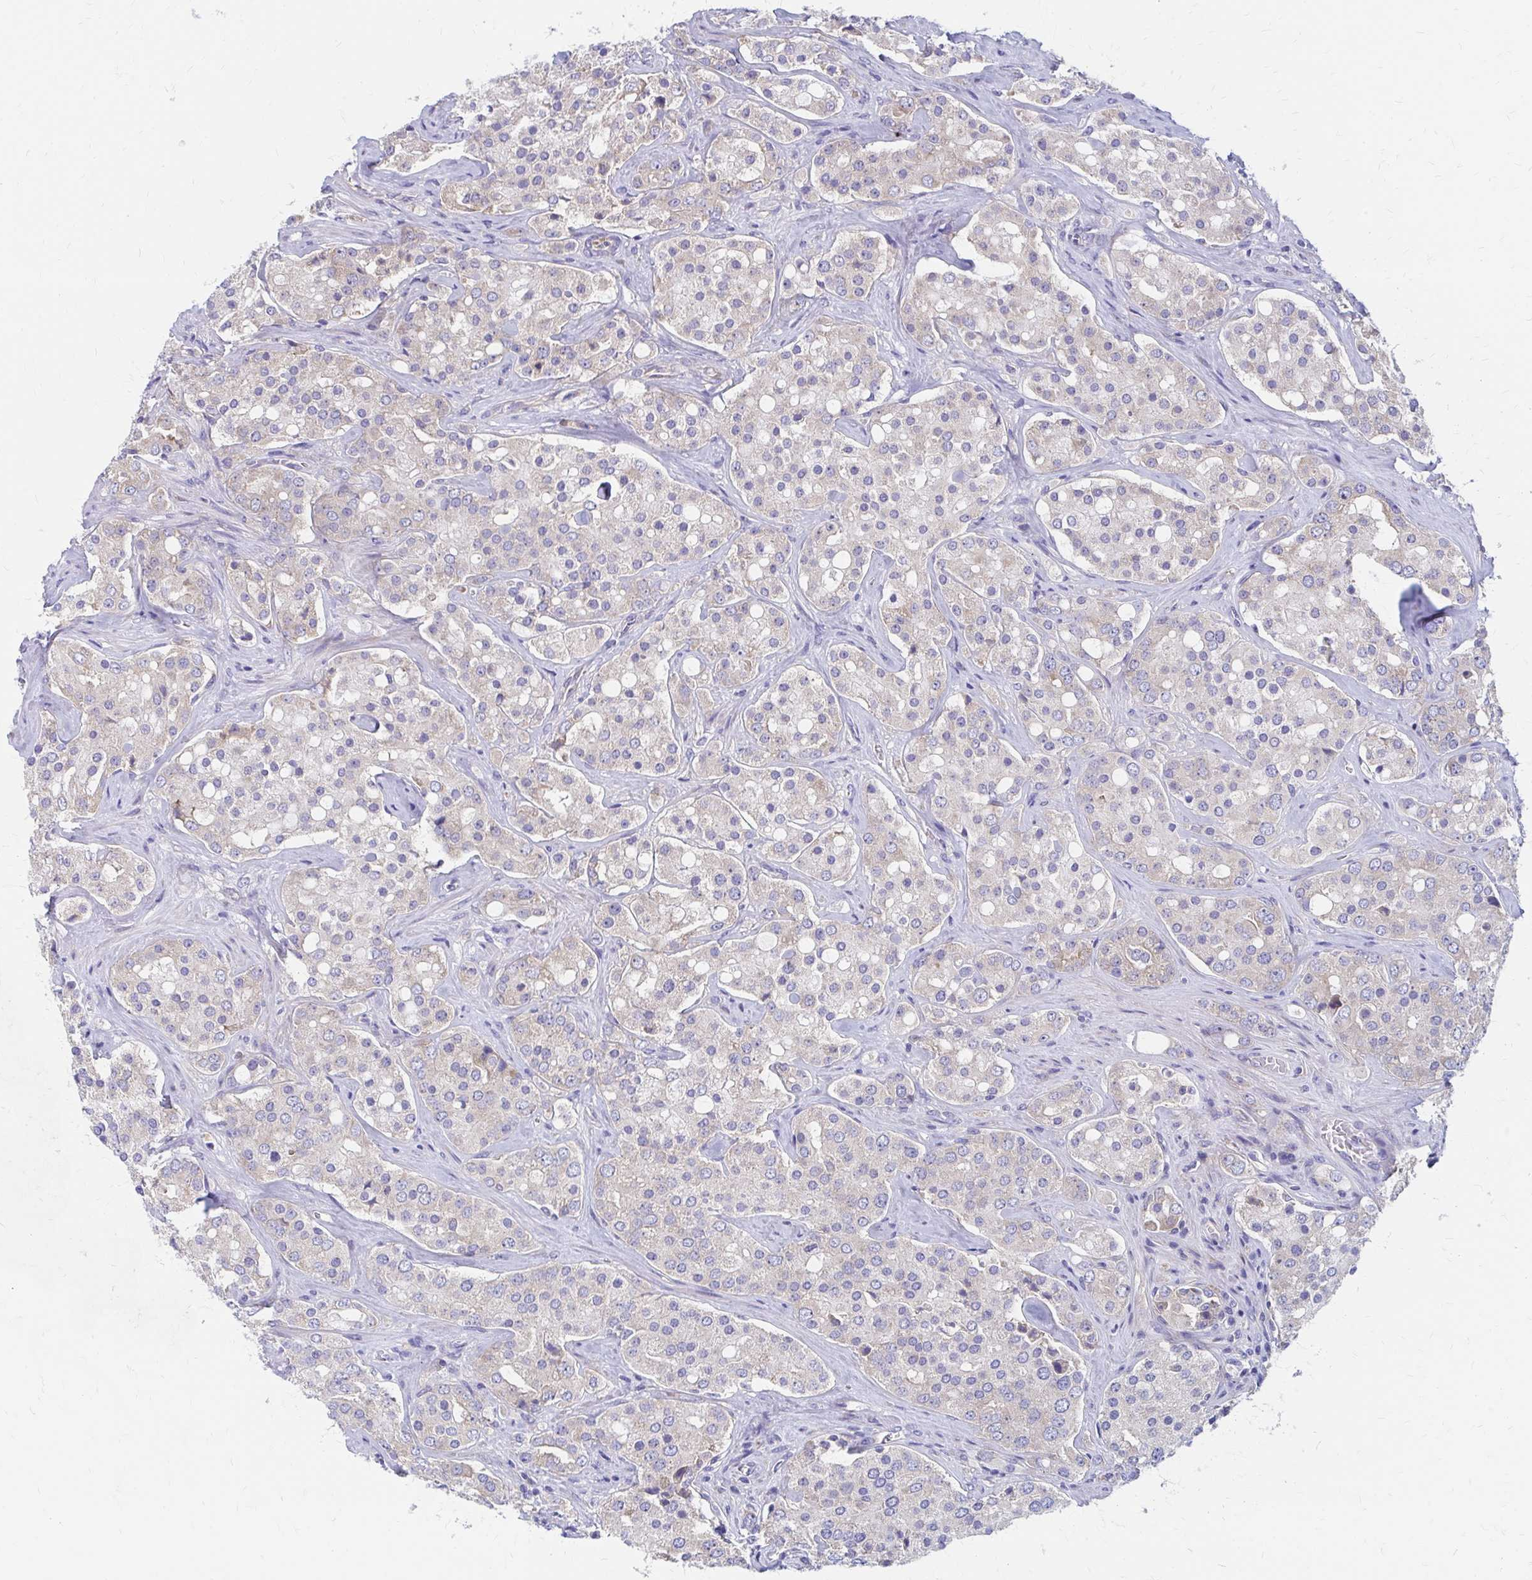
{"staining": {"intensity": "negative", "quantity": "none", "location": "none"}, "tissue": "prostate cancer", "cell_type": "Tumor cells", "image_type": "cancer", "snomed": [{"axis": "morphology", "description": "Adenocarcinoma, High grade"}, {"axis": "topography", "description": "Prostate"}], "caption": "Human prostate cancer (adenocarcinoma (high-grade)) stained for a protein using immunohistochemistry (IHC) reveals no staining in tumor cells.", "gene": "RPL27A", "patient": {"sex": "male", "age": 67}}